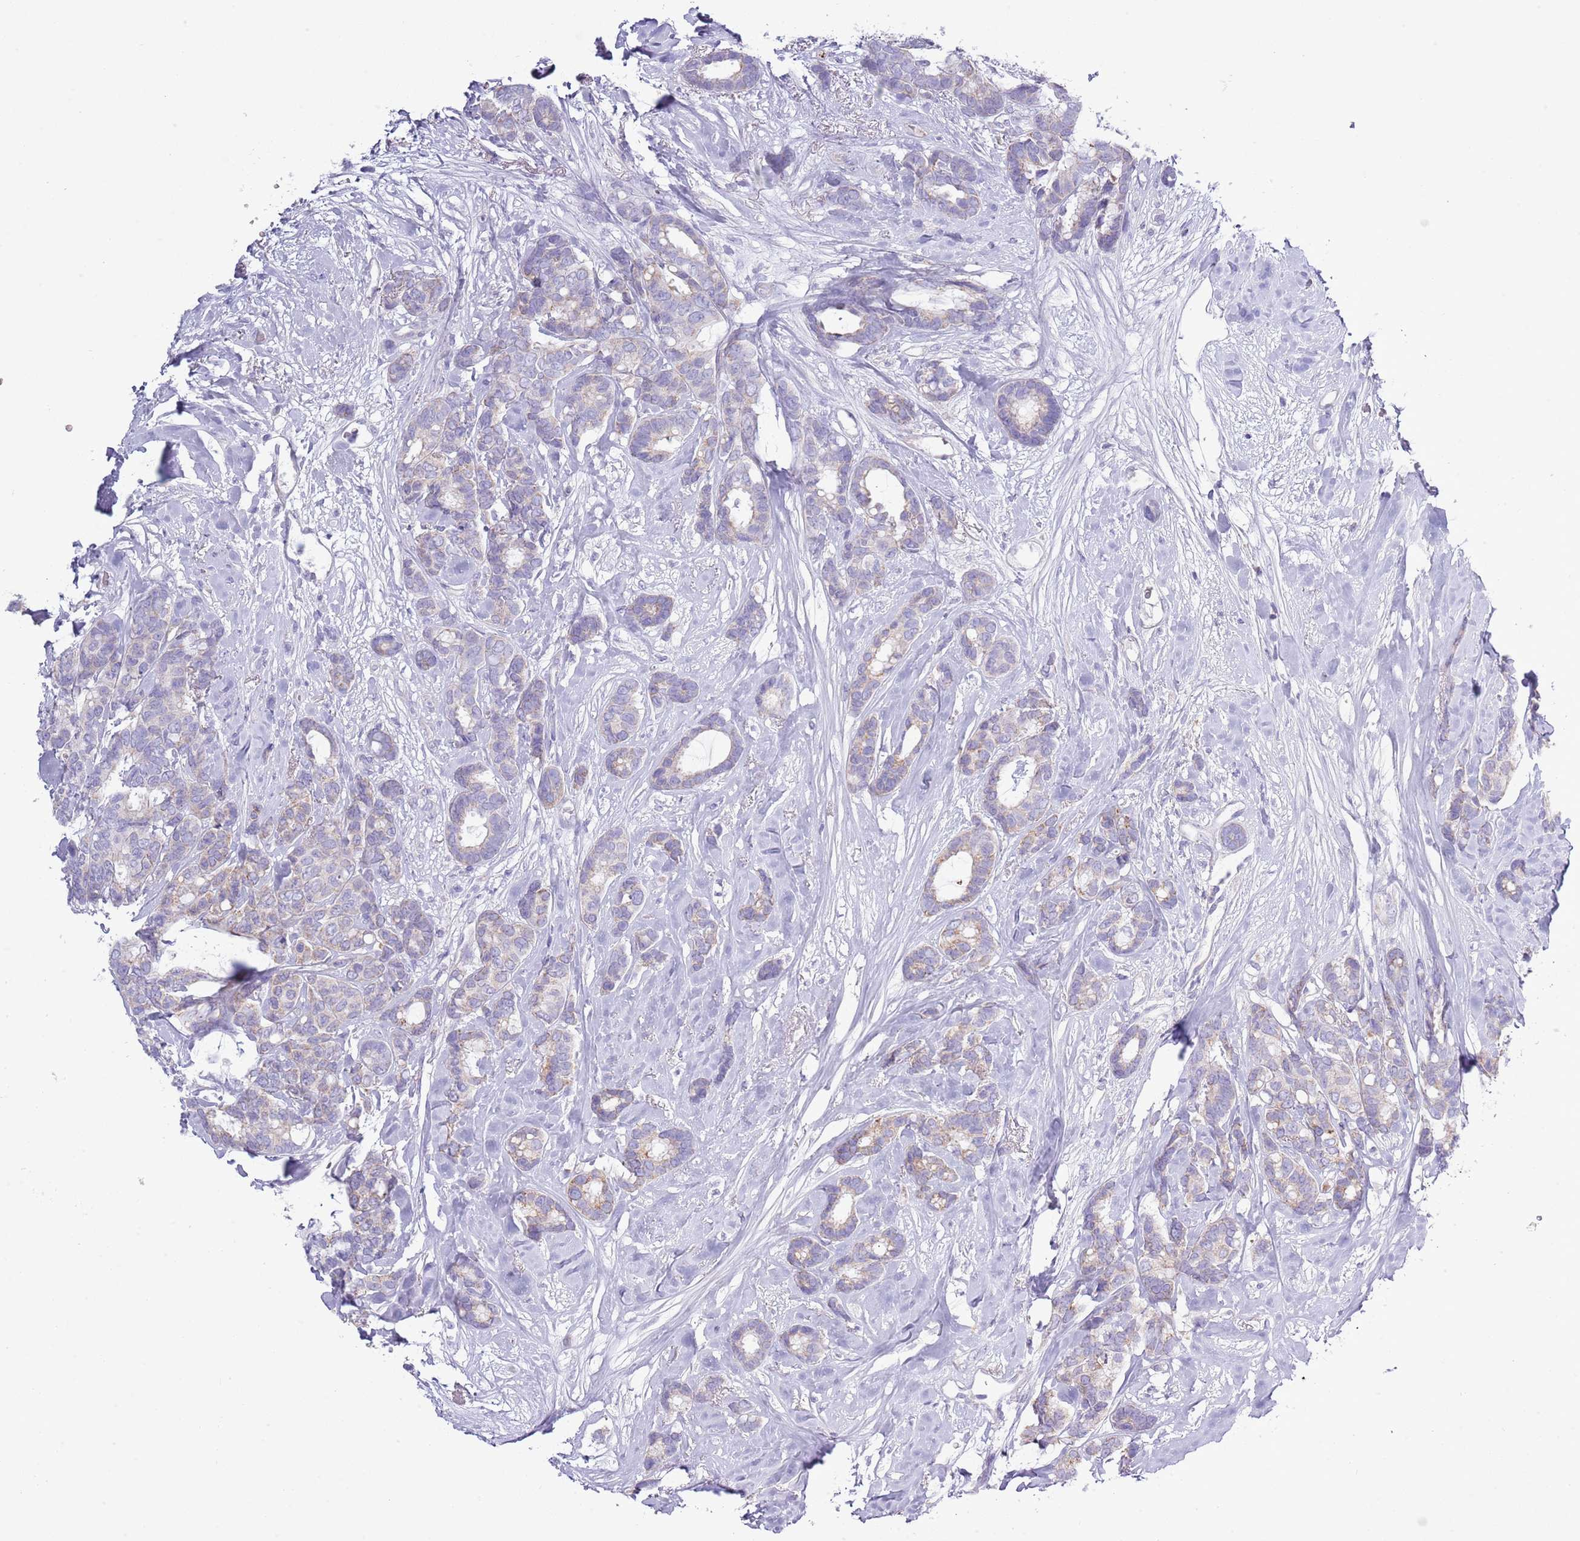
{"staining": {"intensity": "weak", "quantity": "<25%", "location": "cytoplasmic/membranous"}, "tissue": "breast cancer", "cell_type": "Tumor cells", "image_type": "cancer", "snomed": [{"axis": "morphology", "description": "Duct carcinoma"}, {"axis": "topography", "description": "Breast"}], "caption": "An immunohistochemistry (IHC) micrograph of infiltrating ductal carcinoma (breast) is shown. There is no staining in tumor cells of infiltrating ductal carcinoma (breast).", "gene": "SLC23A1", "patient": {"sex": "female", "age": 87}}